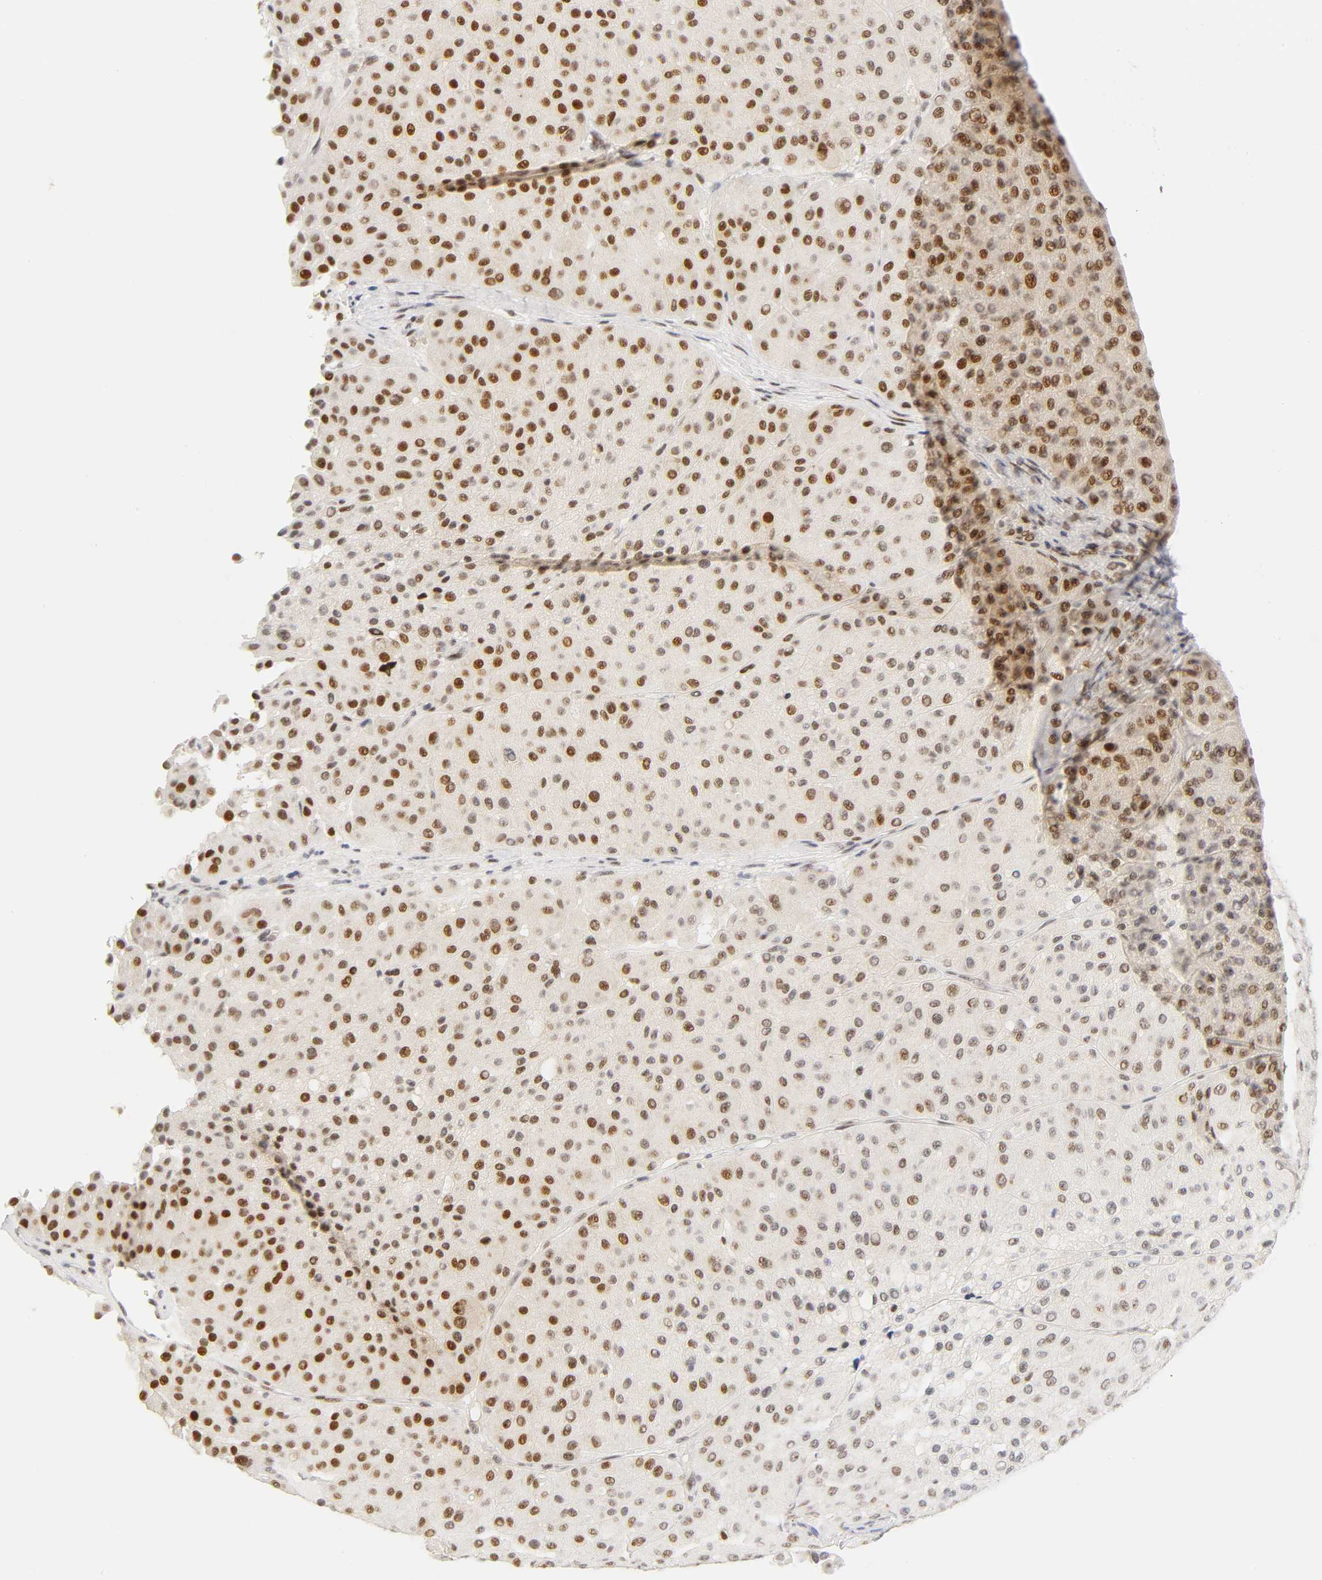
{"staining": {"intensity": "moderate", "quantity": ">75%", "location": "nuclear"}, "tissue": "melanoma", "cell_type": "Tumor cells", "image_type": "cancer", "snomed": [{"axis": "morphology", "description": "Normal tissue, NOS"}, {"axis": "morphology", "description": "Malignant melanoma, Metastatic site"}, {"axis": "topography", "description": "Skin"}], "caption": "About >75% of tumor cells in human melanoma reveal moderate nuclear protein expression as visualized by brown immunohistochemical staining.", "gene": "MNAT1", "patient": {"sex": "male", "age": 41}}